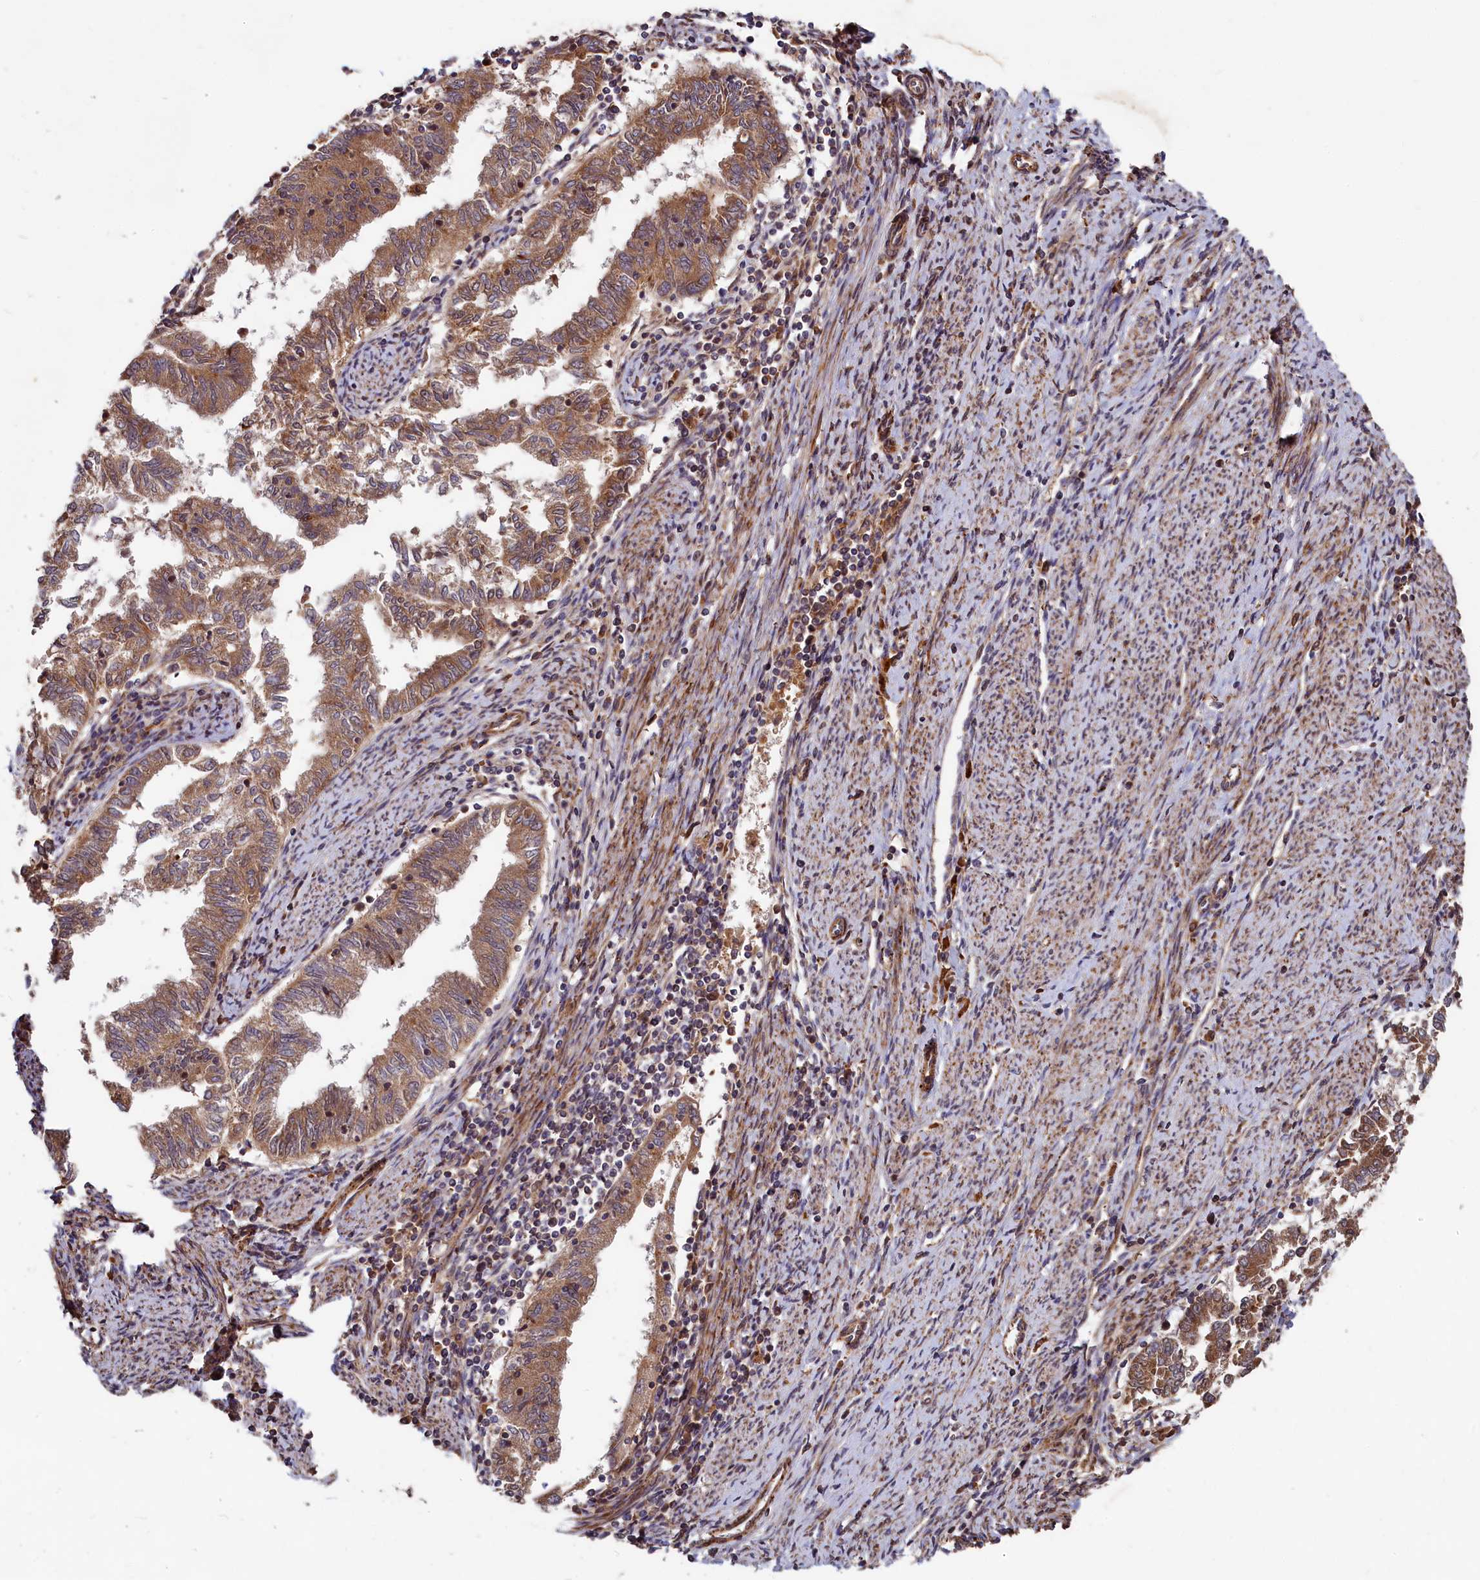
{"staining": {"intensity": "moderate", "quantity": ">75%", "location": "cytoplasmic/membranous"}, "tissue": "endometrial cancer", "cell_type": "Tumor cells", "image_type": "cancer", "snomed": [{"axis": "morphology", "description": "Adenocarcinoma, NOS"}, {"axis": "topography", "description": "Endometrium"}], "caption": "Immunohistochemistry (IHC) (DAB (3,3'-diaminobenzidine)) staining of human endometrial cancer (adenocarcinoma) reveals moderate cytoplasmic/membranous protein staining in approximately >75% of tumor cells.", "gene": "TRIM23", "patient": {"sex": "female", "age": 79}}